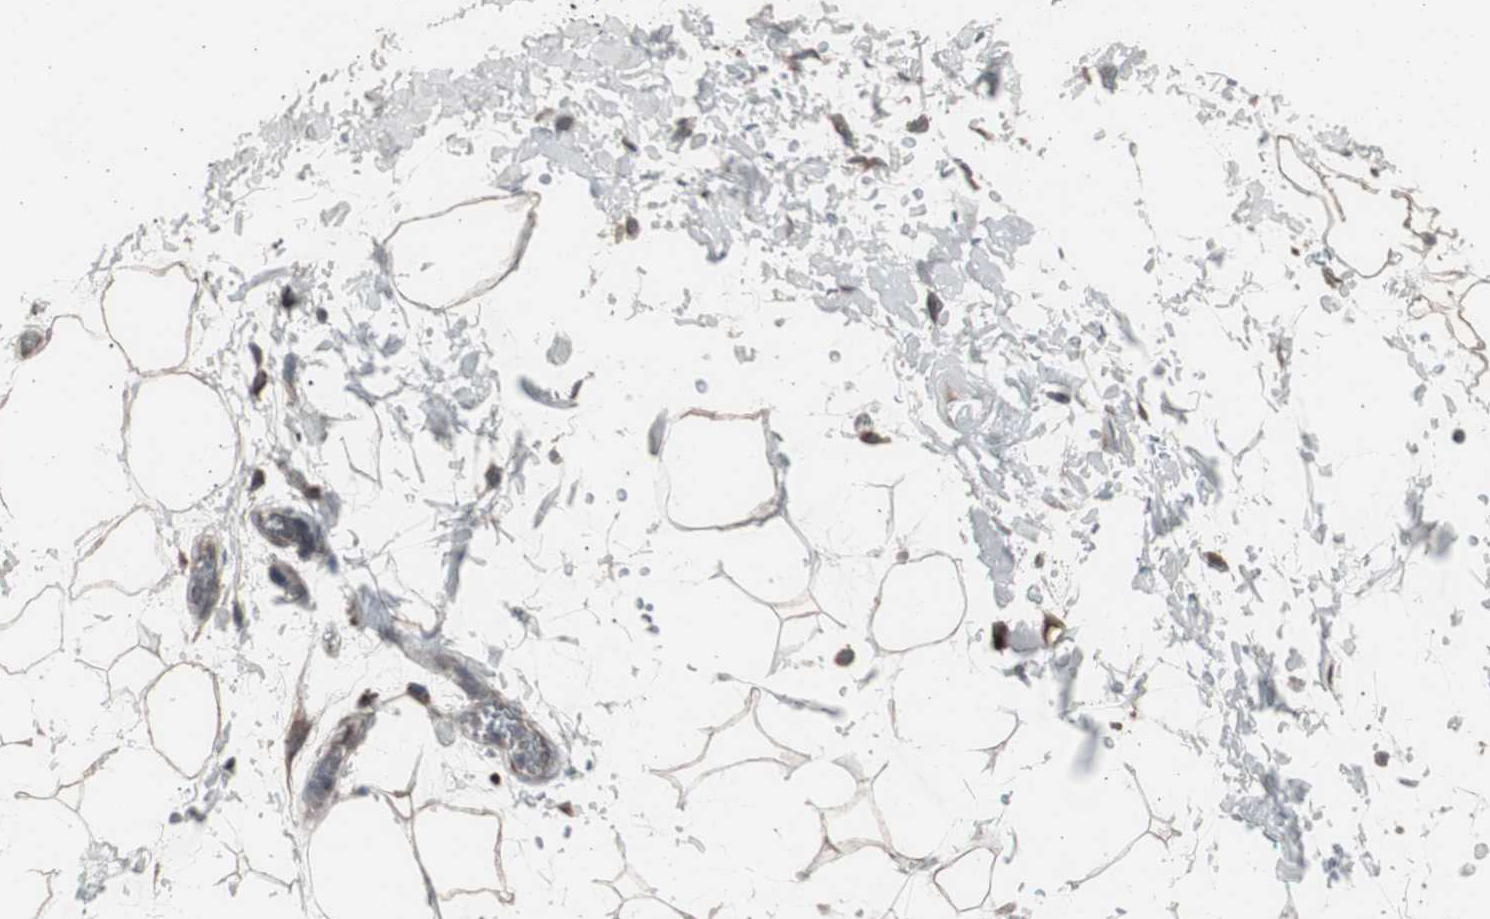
{"staining": {"intensity": "moderate", "quantity": ">75%", "location": "cytoplasmic/membranous"}, "tissue": "adipose tissue", "cell_type": "Adipocytes", "image_type": "normal", "snomed": [{"axis": "morphology", "description": "Normal tissue, NOS"}, {"axis": "topography", "description": "Soft tissue"}], "caption": "Adipocytes show moderate cytoplasmic/membranous positivity in about >75% of cells in benign adipose tissue. The protein is stained brown, and the nuclei are stained in blue (DAB (3,3'-diaminobenzidine) IHC with brightfield microscopy, high magnification).", "gene": "SSTR2", "patient": {"sex": "male", "age": 72}}